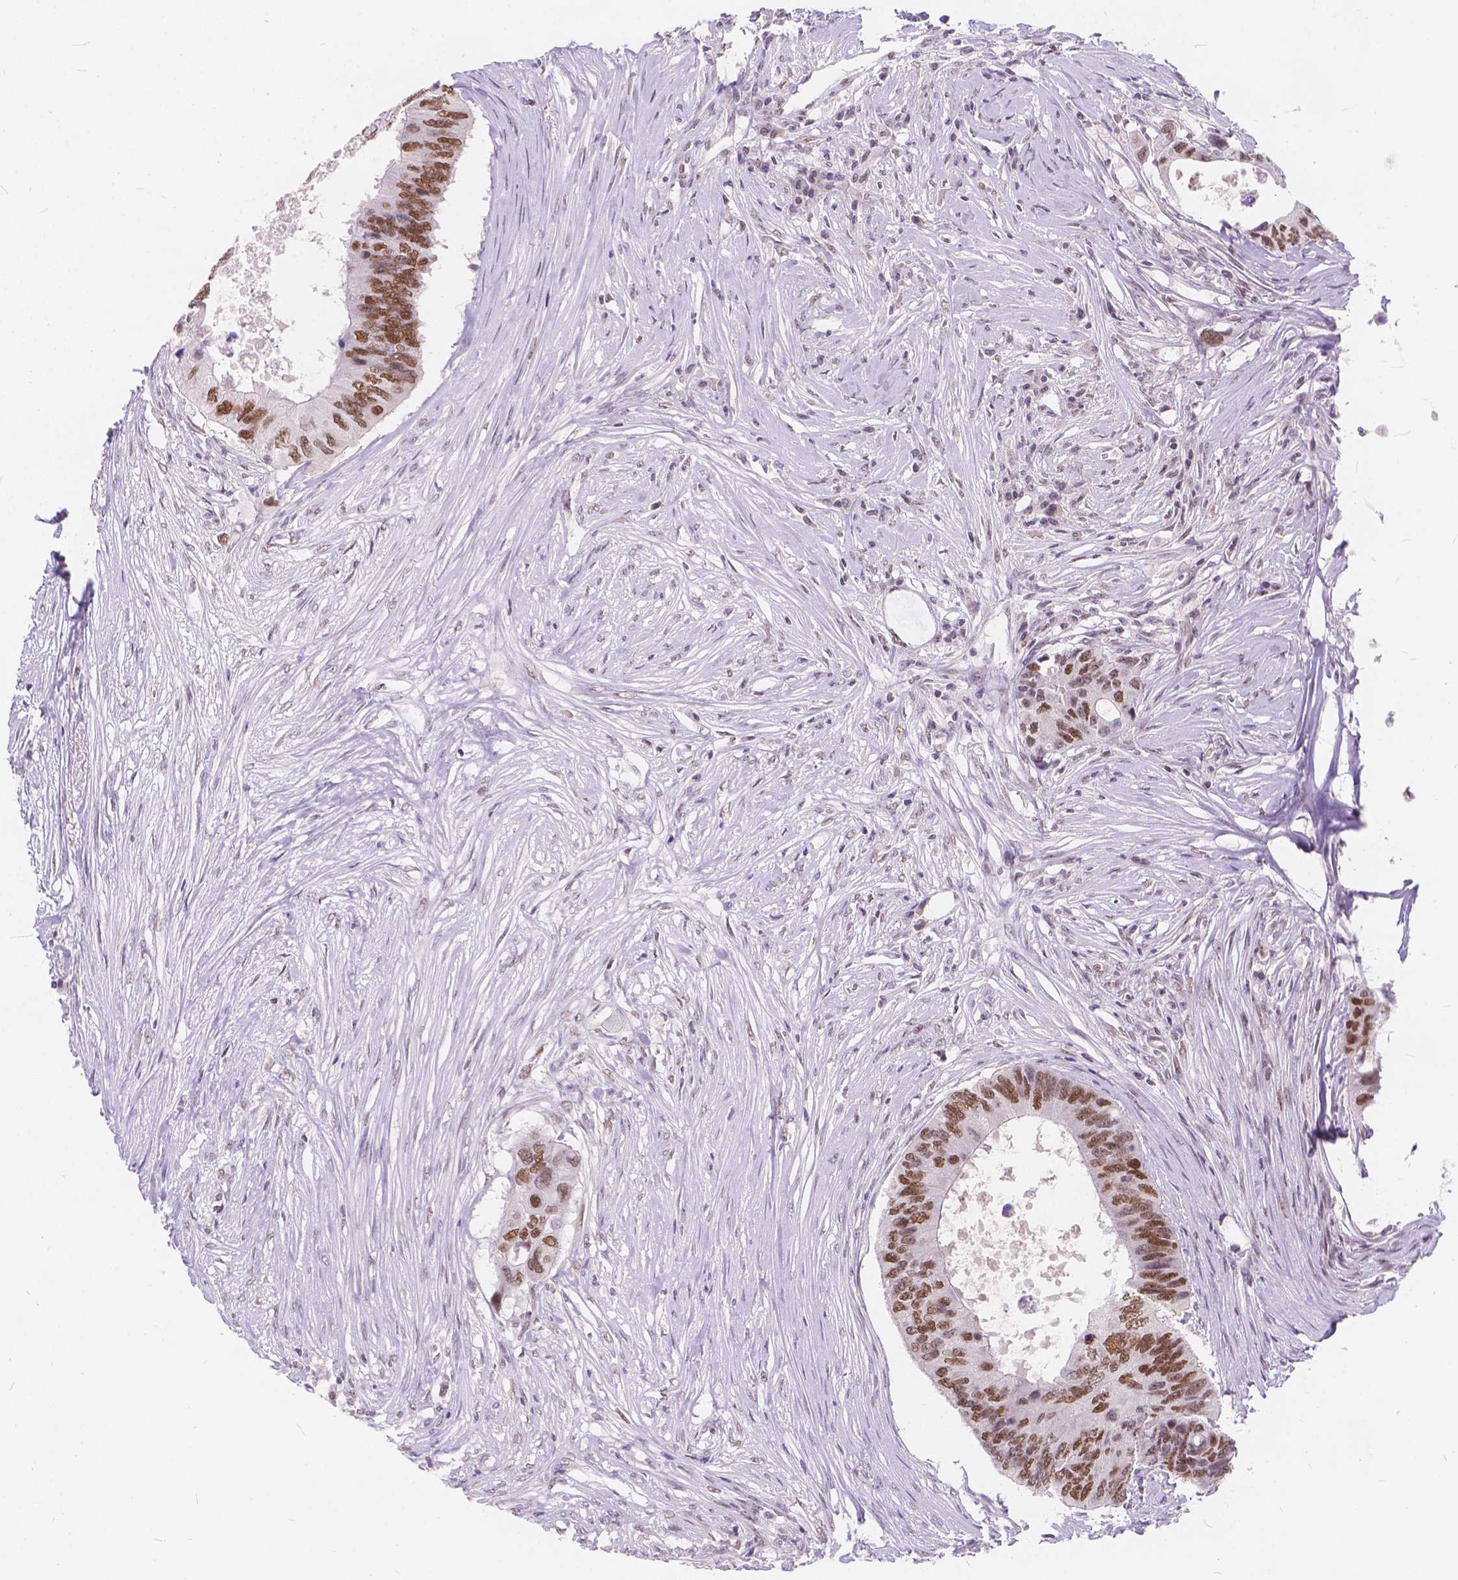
{"staining": {"intensity": "moderate", "quantity": ">75%", "location": "nuclear"}, "tissue": "colorectal cancer", "cell_type": "Tumor cells", "image_type": "cancer", "snomed": [{"axis": "morphology", "description": "Adenocarcinoma, NOS"}, {"axis": "topography", "description": "Colon"}], "caption": "Protein expression by IHC displays moderate nuclear expression in approximately >75% of tumor cells in colorectal adenocarcinoma. The staining was performed using DAB to visualize the protein expression in brown, while the nuclei were stained in blue with hematoxylin (Magnification: 20x).", "gene": "FAM53A", "patient": {"sex": "male", "age": 71}}